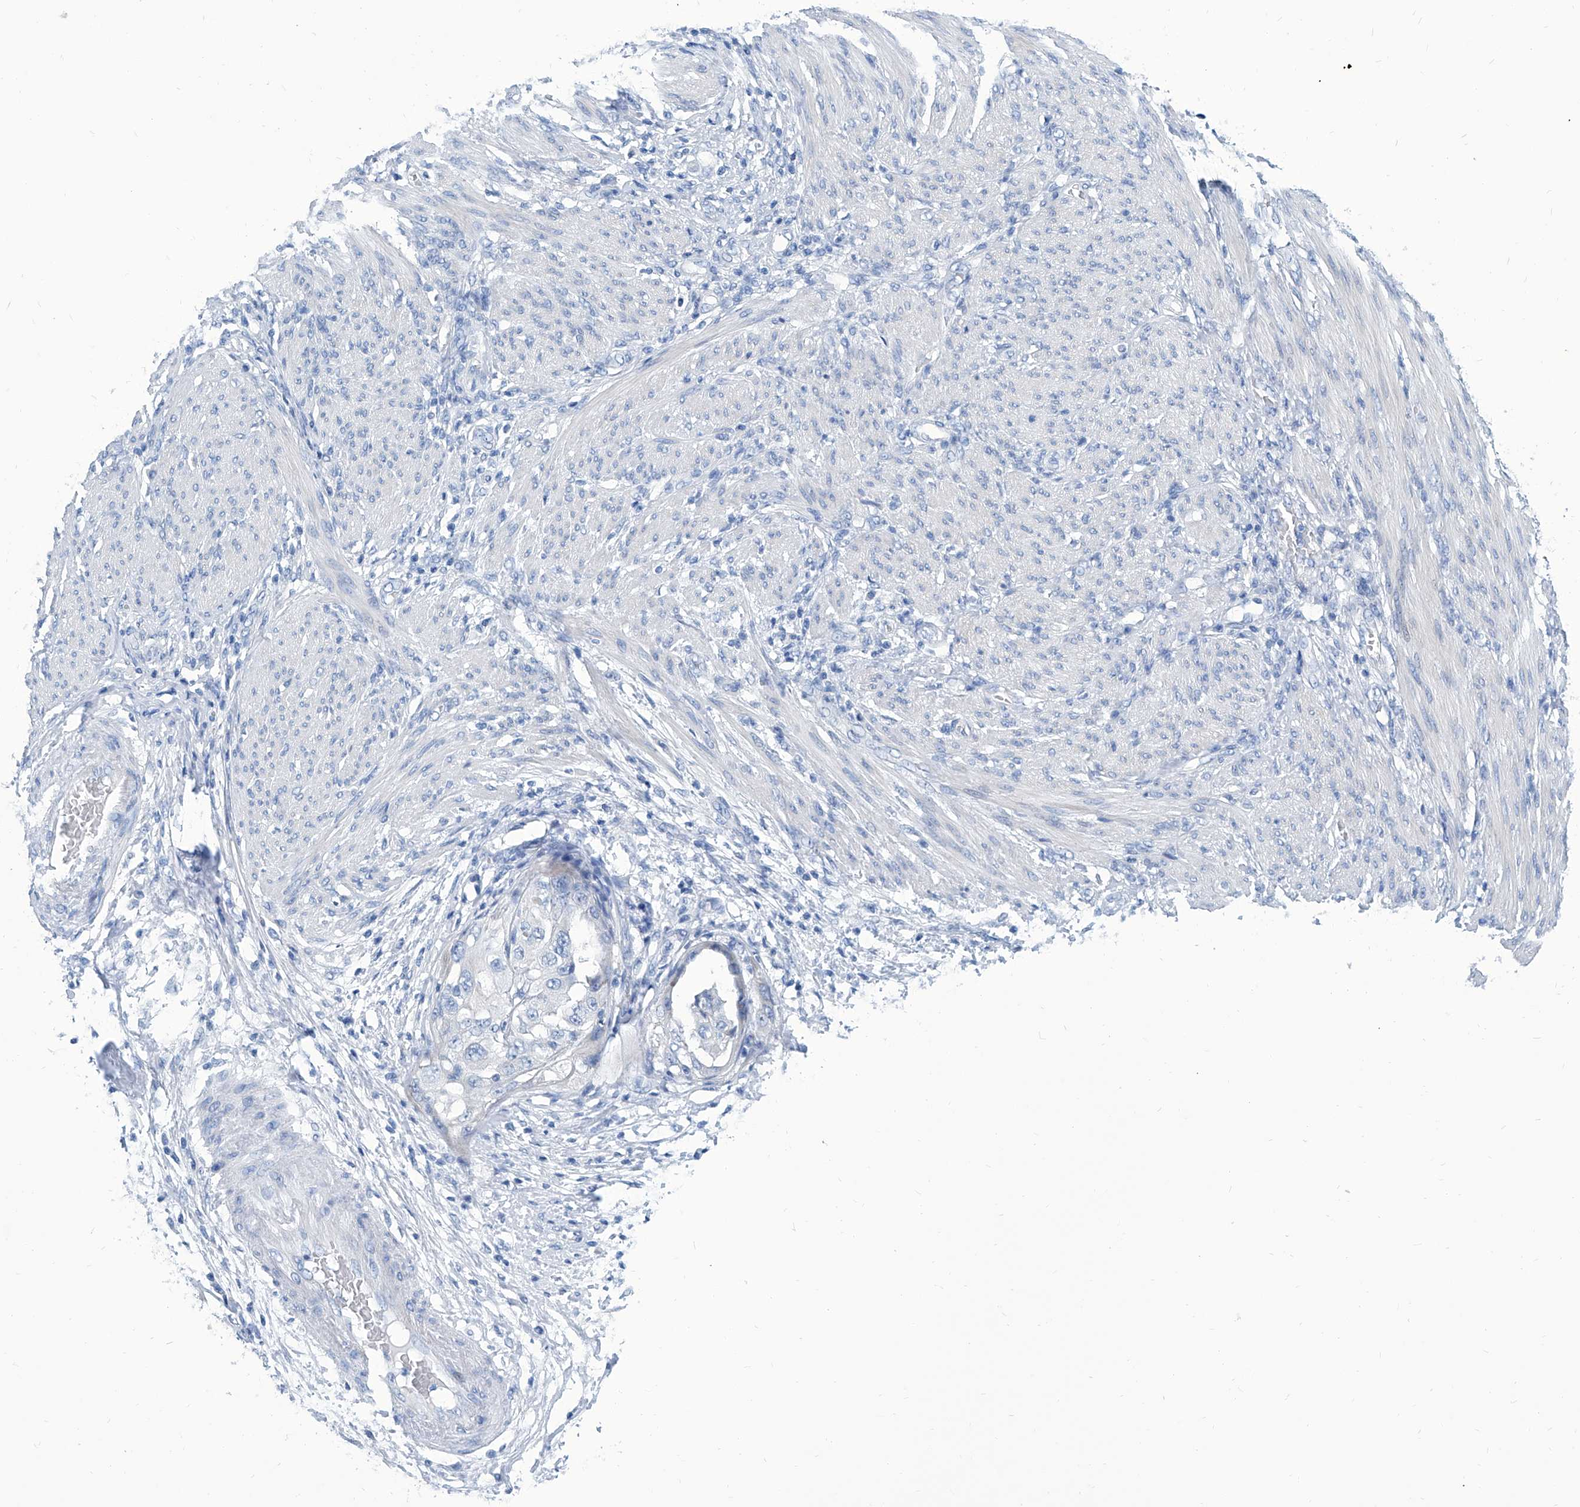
{"staining": {"intensity": "negative", "quantity": "none", "location": "none"}, "tissue": "endometrial cancer", "cell_type": "Tumor cells", "image_type": "cancer", "snomed": [{"axis": "morphology", "description": "Adenocarcinoma, NOS"}, {"axis": "topography", "description": "Endometrium"}], "caption": "High power microscopy histopathology image of an IHC photomicrograph of adenocarcinoma (endometrial), revealing no significant positivity in tumor cells.", "gene": "ZNF519", "patient": {"sex": "female", "age": 85}}